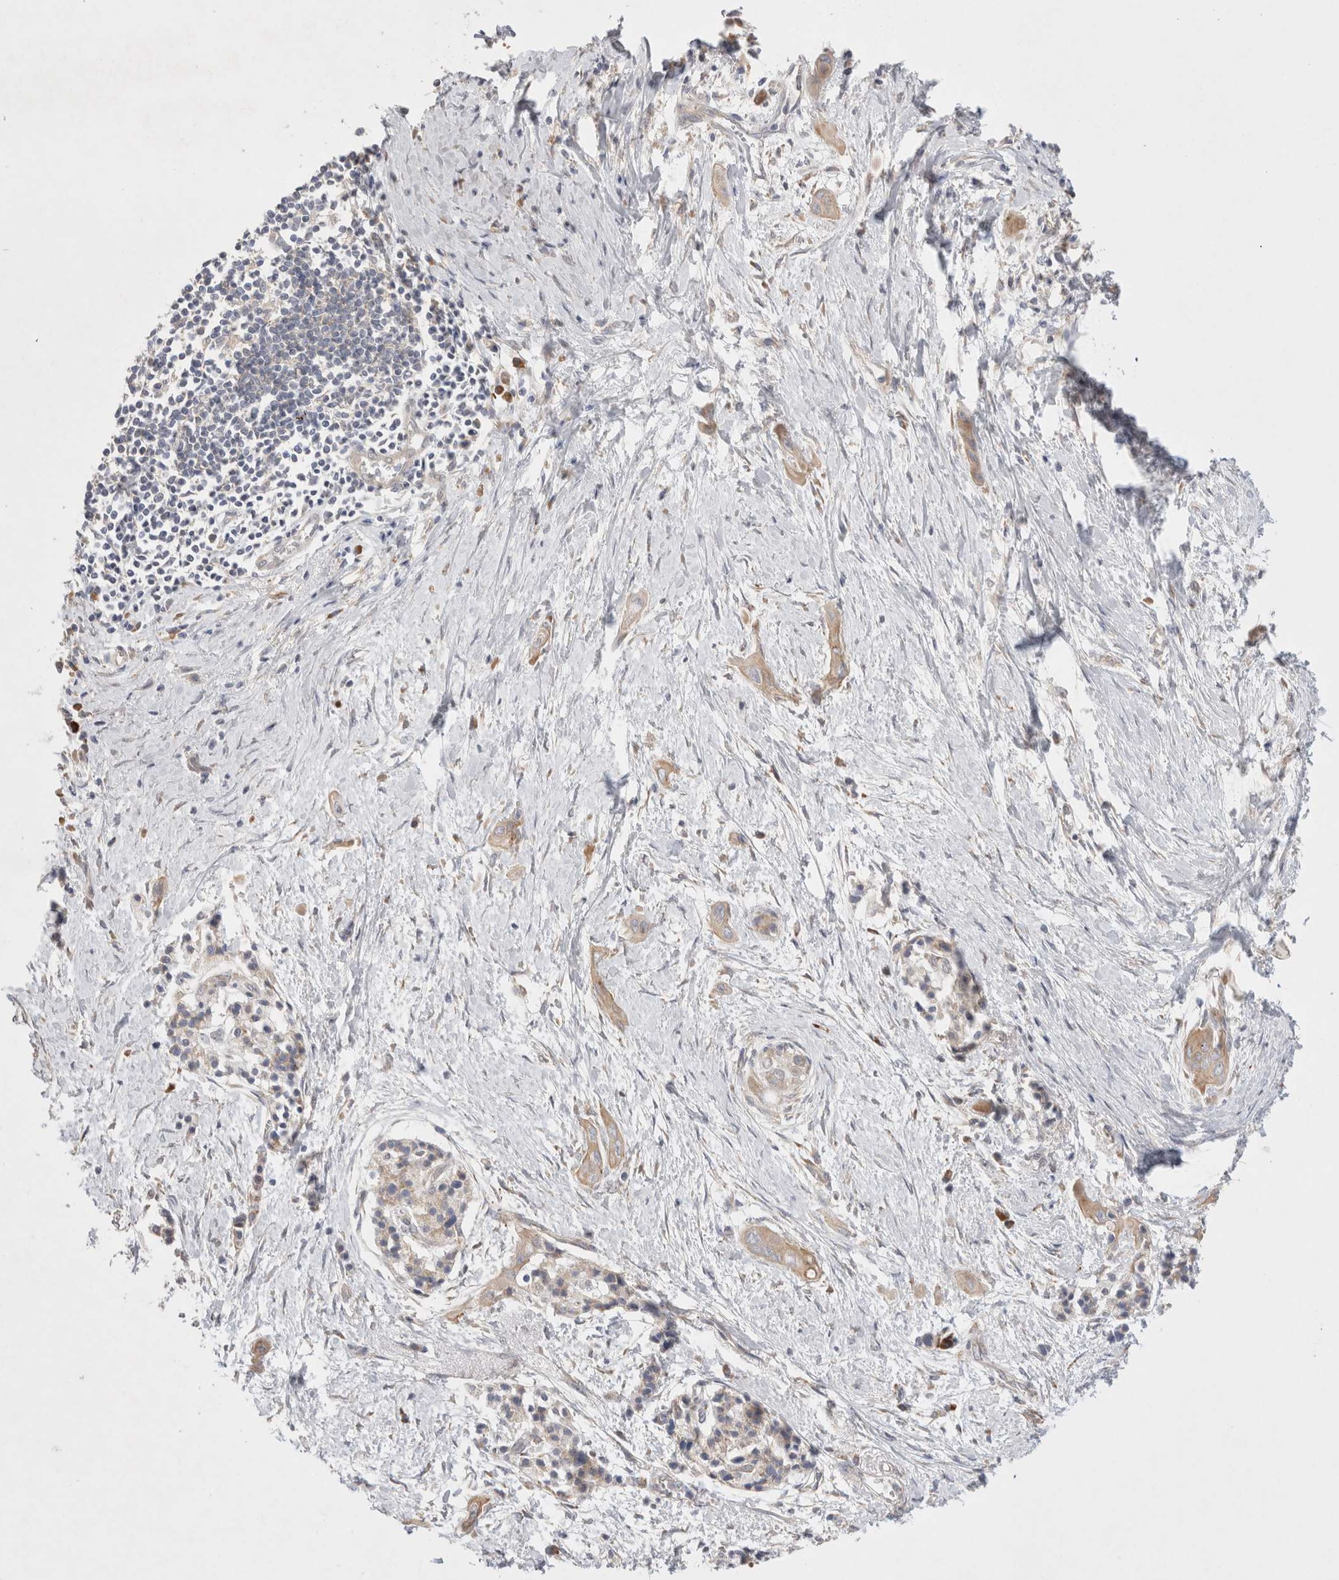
{"staining": {"intensity": "weak", "quantity": ">75%", "location": "cytoplasmic/membranous"}, "tissue": "pancreatic cancer", "cell_type": "Tumor cells", "image_type": "cancer", "snomed": [{"axis": "morphology", "description": "Adenocarcinoma, NOS"}, {"axis": "topography", "description": "Pancreas"}], "caption": "Protein staining demonstrates weak cytoplasmic/membranous positivity in about >75% of tumor cells in pancreatic cancer (adenocarcinoma).", "gene": "TBC1D16", "patient": {"sex": "male", "age": 59}}